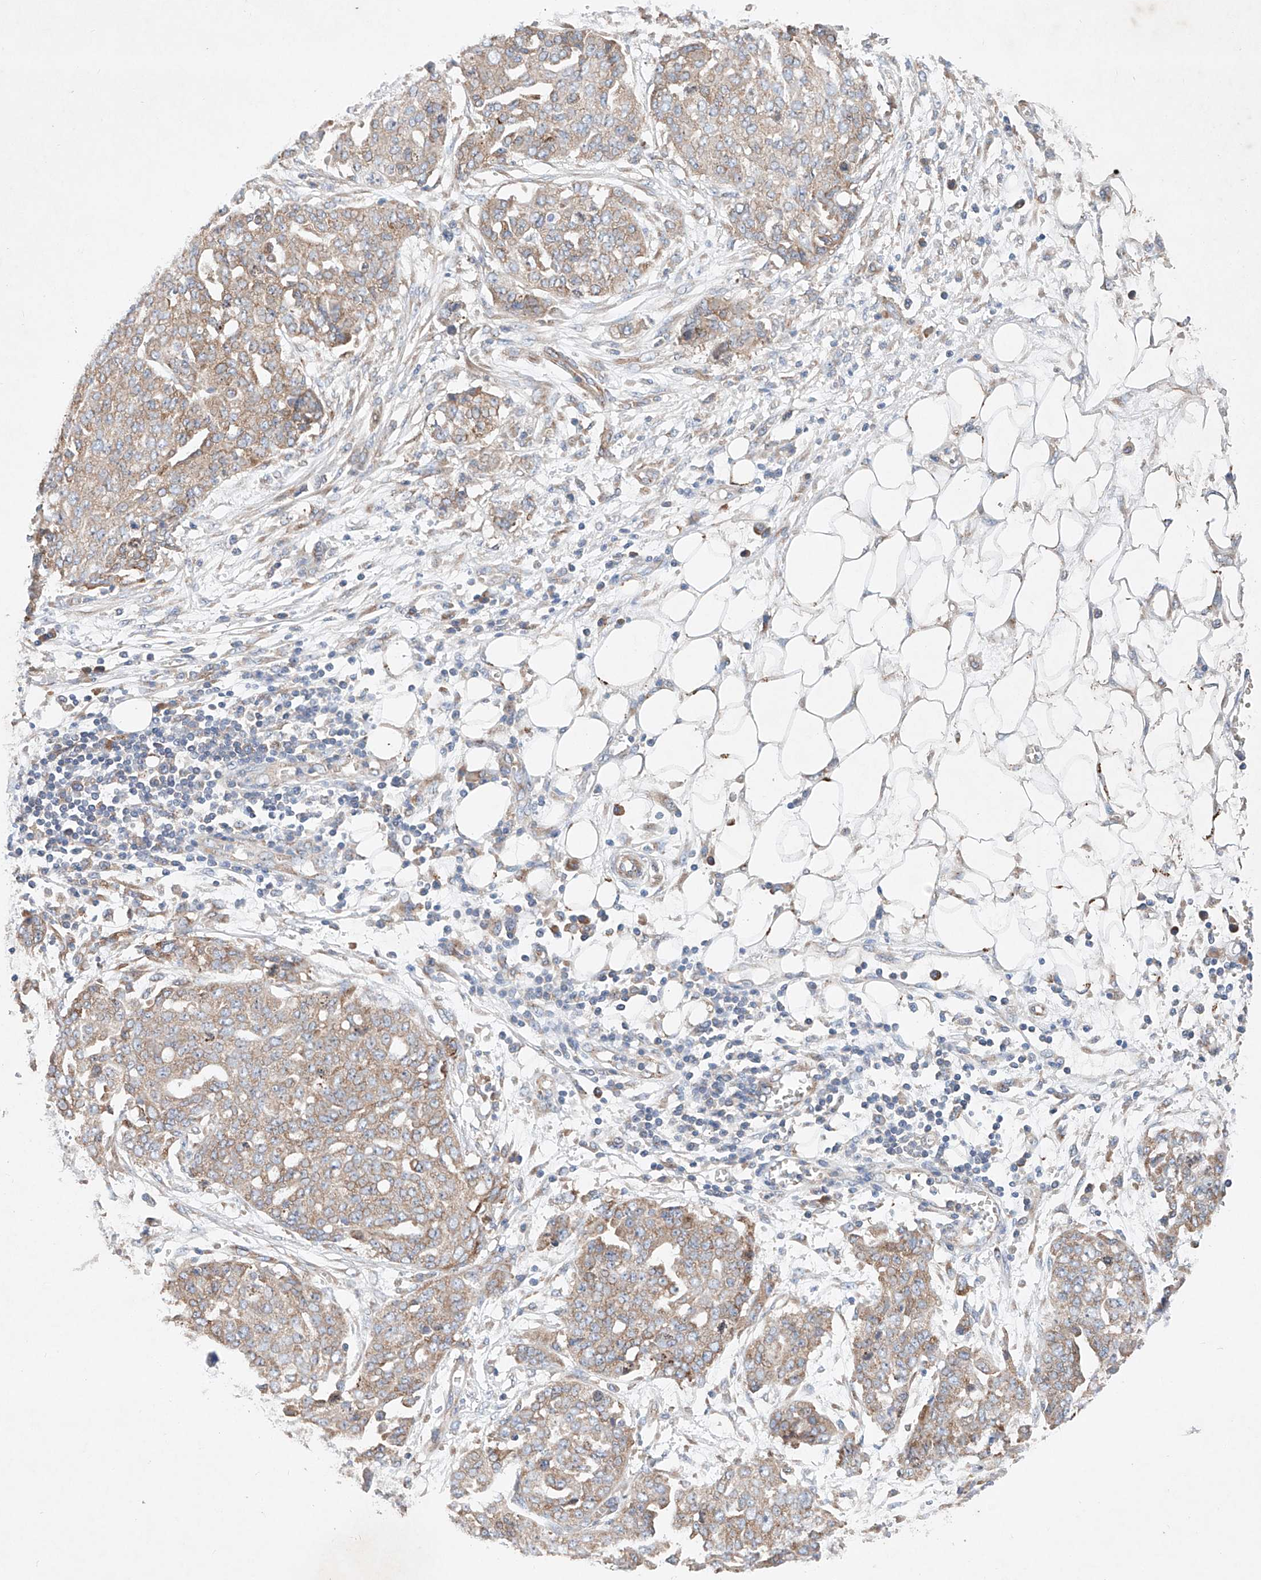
{"staining": {"intensity": "weak", "quantity": ">75%", "location": "cytoplasmic/membranous"}, "tissue": "ovarian cancer", "cell_type": "Tumor cells", "image_type": "cancer", "snomed": [{"axis": "morphology", "description": "Cystadenocarcinoma, serous, NOS"}, {"axis": "topography", "description": "Soft tissue"}, {"axis": "topography", "description": "Ovary"}], "caption": "Ovarian cancer (serous cystadenocarcinoma) stained with a brown dye reveals weak cytoplasmic/membranous positive positivity in approximately >75% of tumor cells.", "gene": "FASTK", "patient": {"sex": "female", "age": 57}}